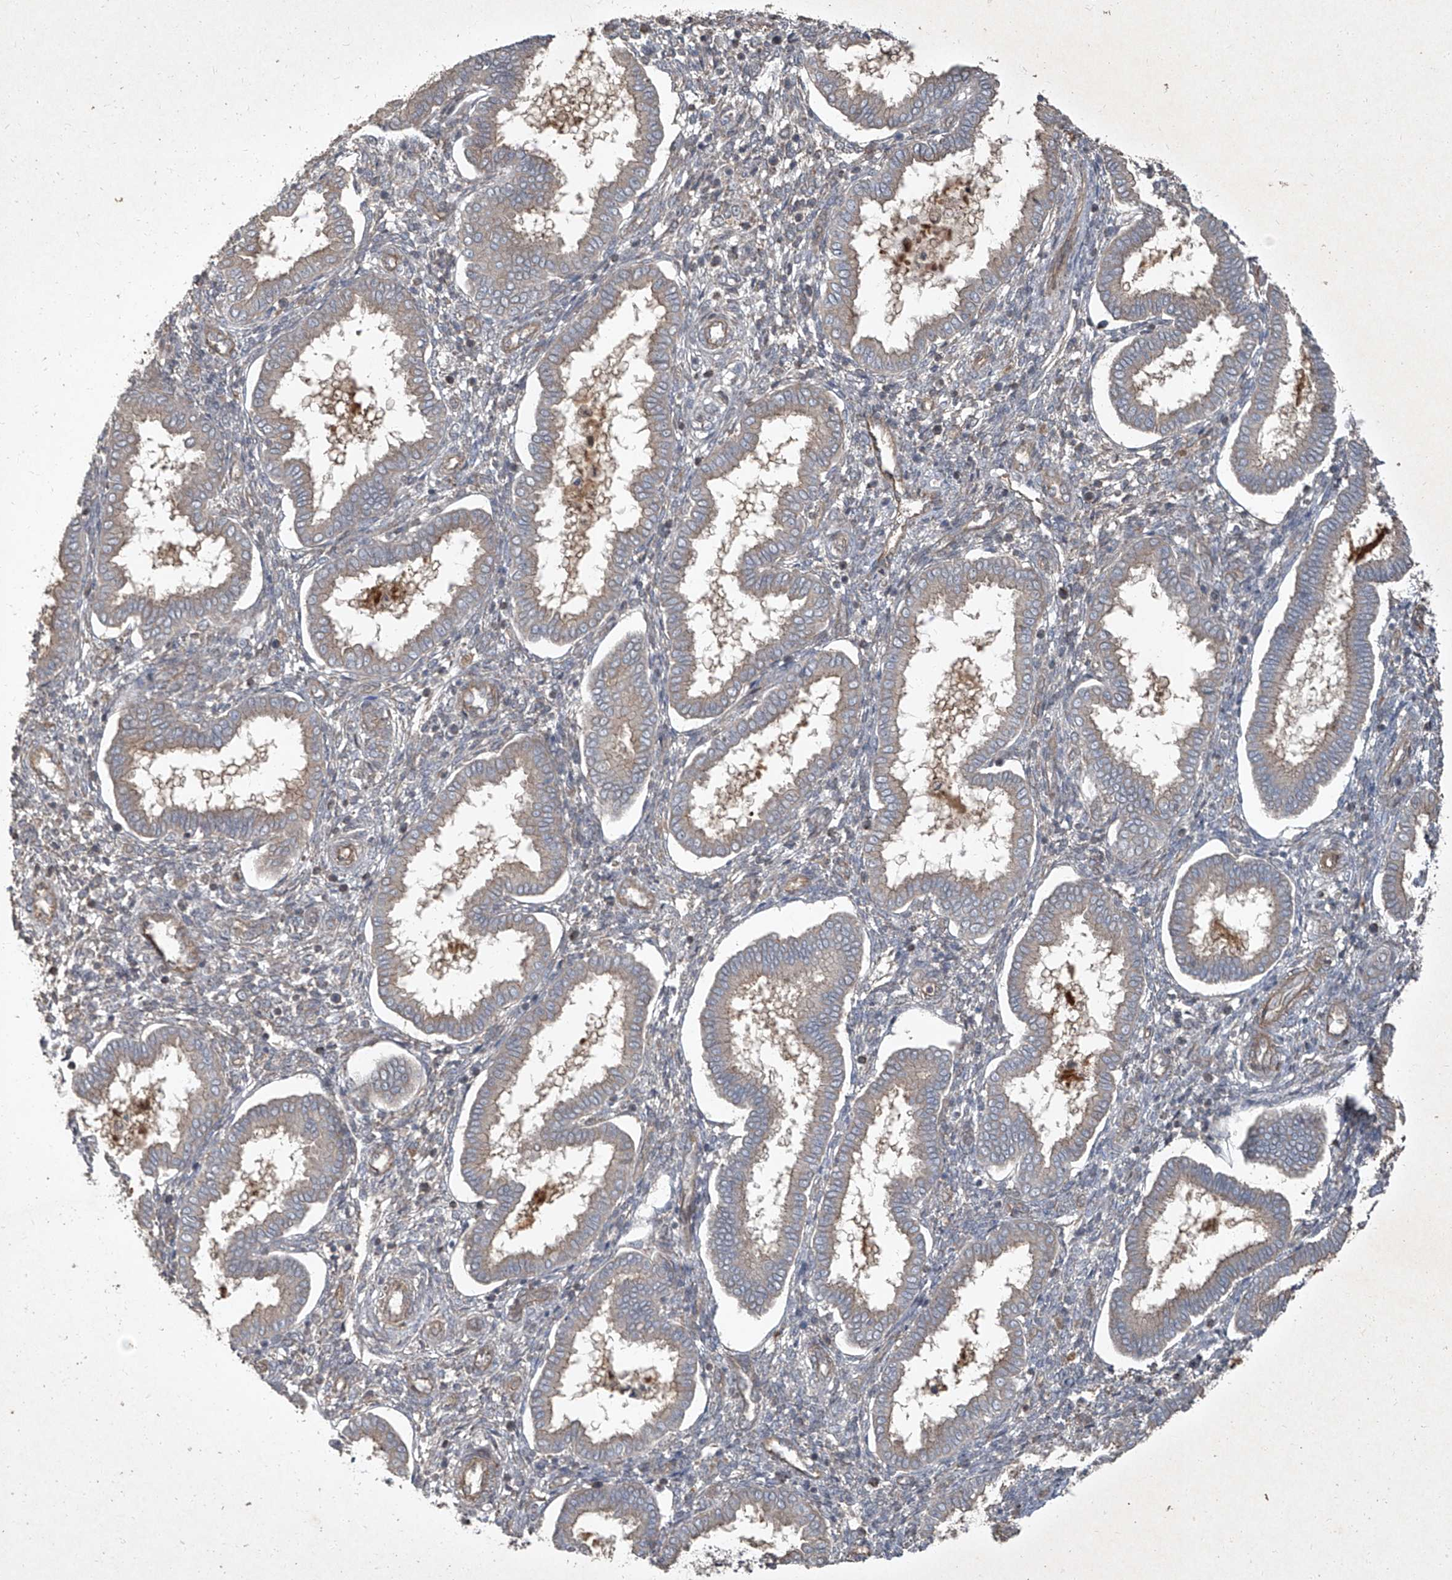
{"staining": {"intensity": "negative", "quantity": "none", "location": "none"}, "tissue": "endometrium", "cell_type": "Cells in endometrial stroma", "image_type": "normal", "snomed": [{"axis": "morphology", "description": "Normal tissue, NOS"}, {"axis": "topography", "description": "Endometrium"}], "caption": "A high-resolution histopathology image shows immunohistochemistry staining of unremarkable endometrium, which displays no significant staining in cells in endometrial stroma. (DAB (3,3'-diaminobenzidine) immunohistochemistry with hematoxylin counter stain).", "gene": "CCN1", "patient": {"sex": "female", "age": 24}}